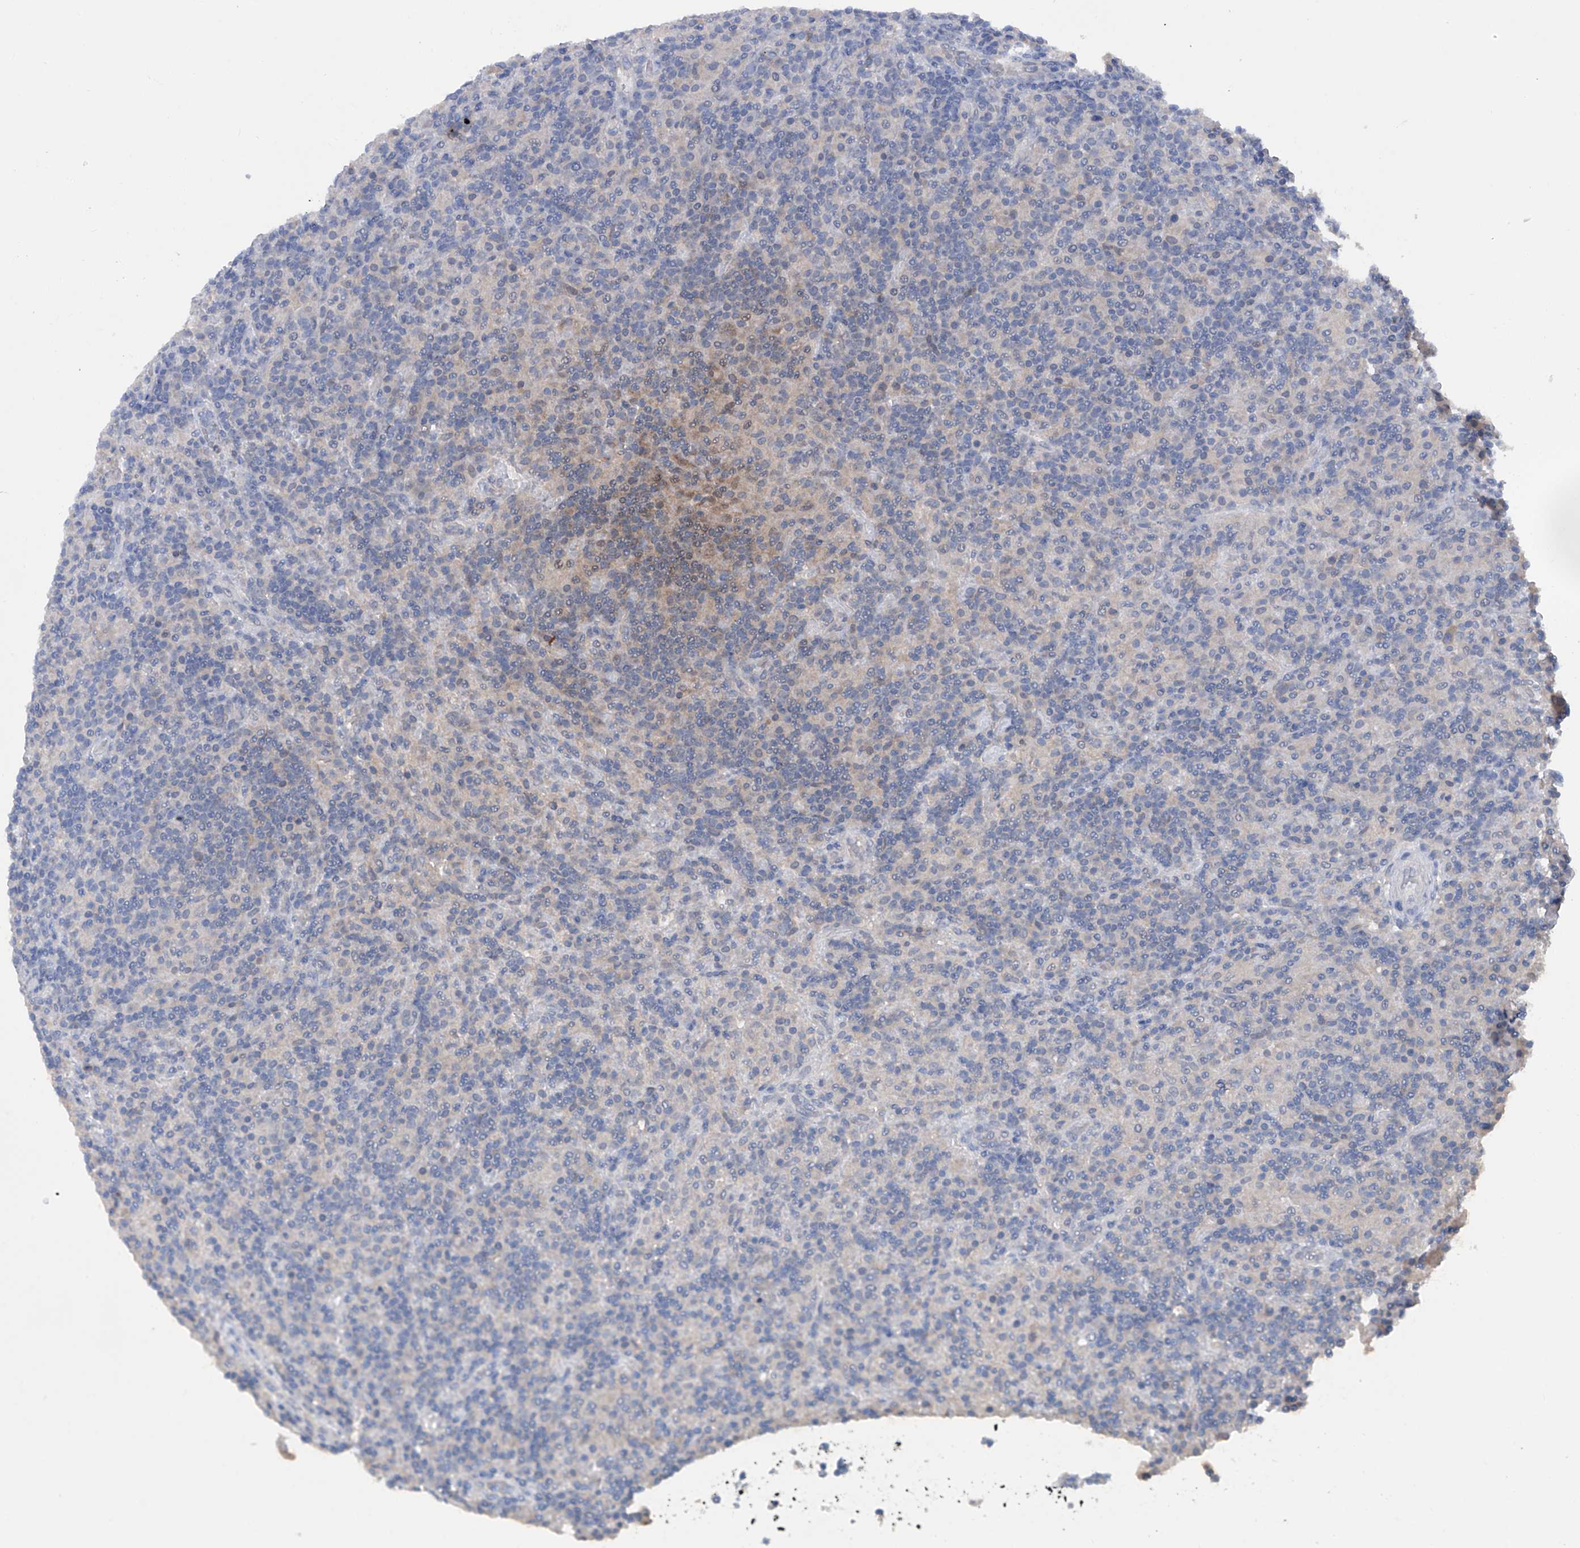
{"staining": {"intensity": "negative", "quantity": "none", "location": "none"}, "tissue": "lymphoma", "cell_type": "Tumor cells", "image_type": "cancer", "snomed": [{"axis": "morphology", "description": "Hodgkin's disease, NOS"}, {"axis": "topography", "description": "Lymph node"}], "caption": "Tumor cells are negative for brown protein staining in lymphoma.", "gene": "PCSK5", "patient": {"sex": "male", "age": 70}}